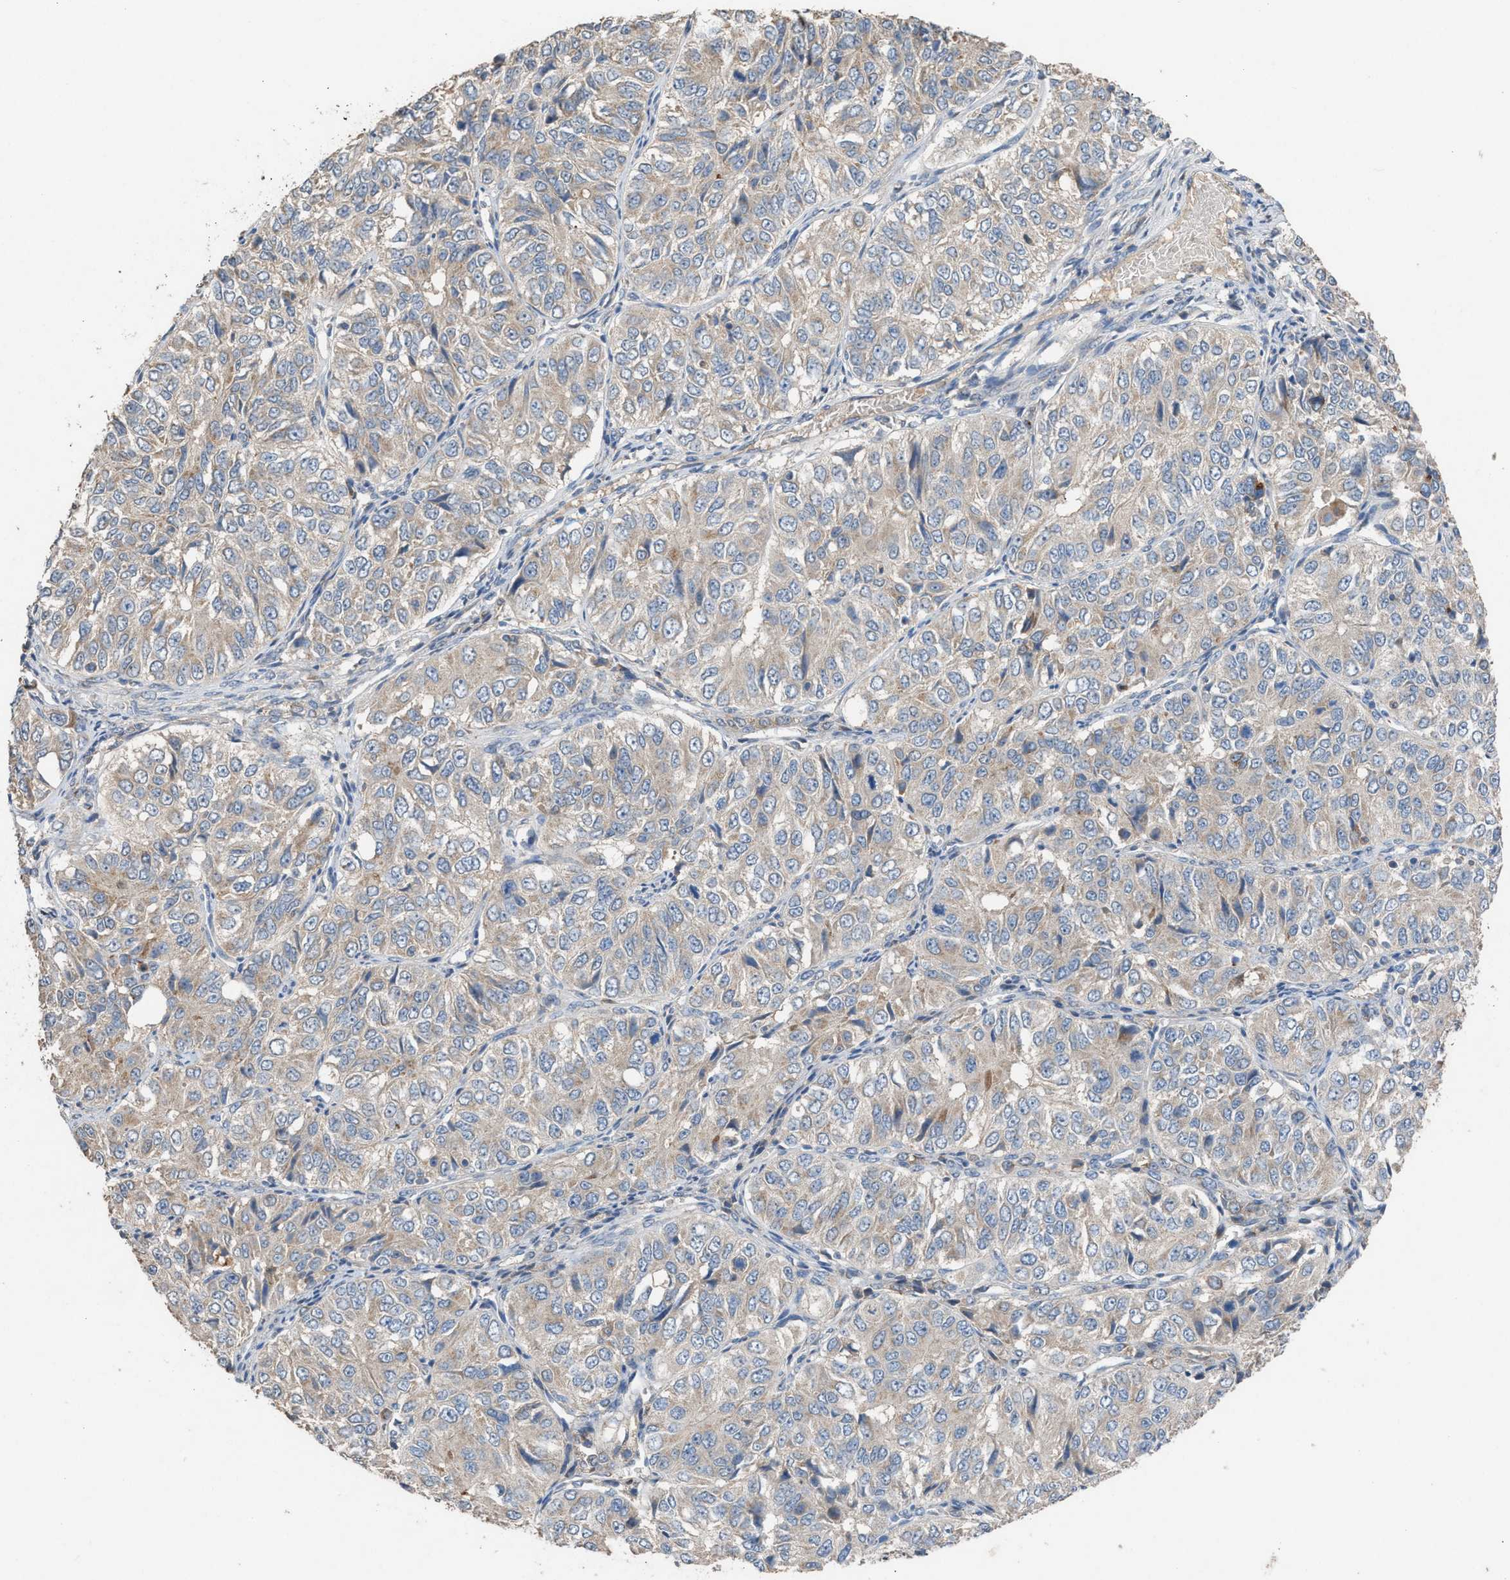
{"staining": {"intensity": "weak", "quantity": "25%-75%", "location": "cytoplasmic/membranous"}, "tissue": "ovarian cancer", "cell_type": "Tumor cells", "image_type": "cancer", "snomed": [{"axis": "morphology", "description": "Carcinoma, endometroid"}, {"axis": "topography", "description": "Ovary"}], "caption": "Protein staining of ovarian cancer (endometroid carcinoma) tissue displays weak cytoplasmic/membranous positivity in about 25%-75% of tumor cells.", "gene": "TPK1", "patient": {"sex": "female", "age": 51}}